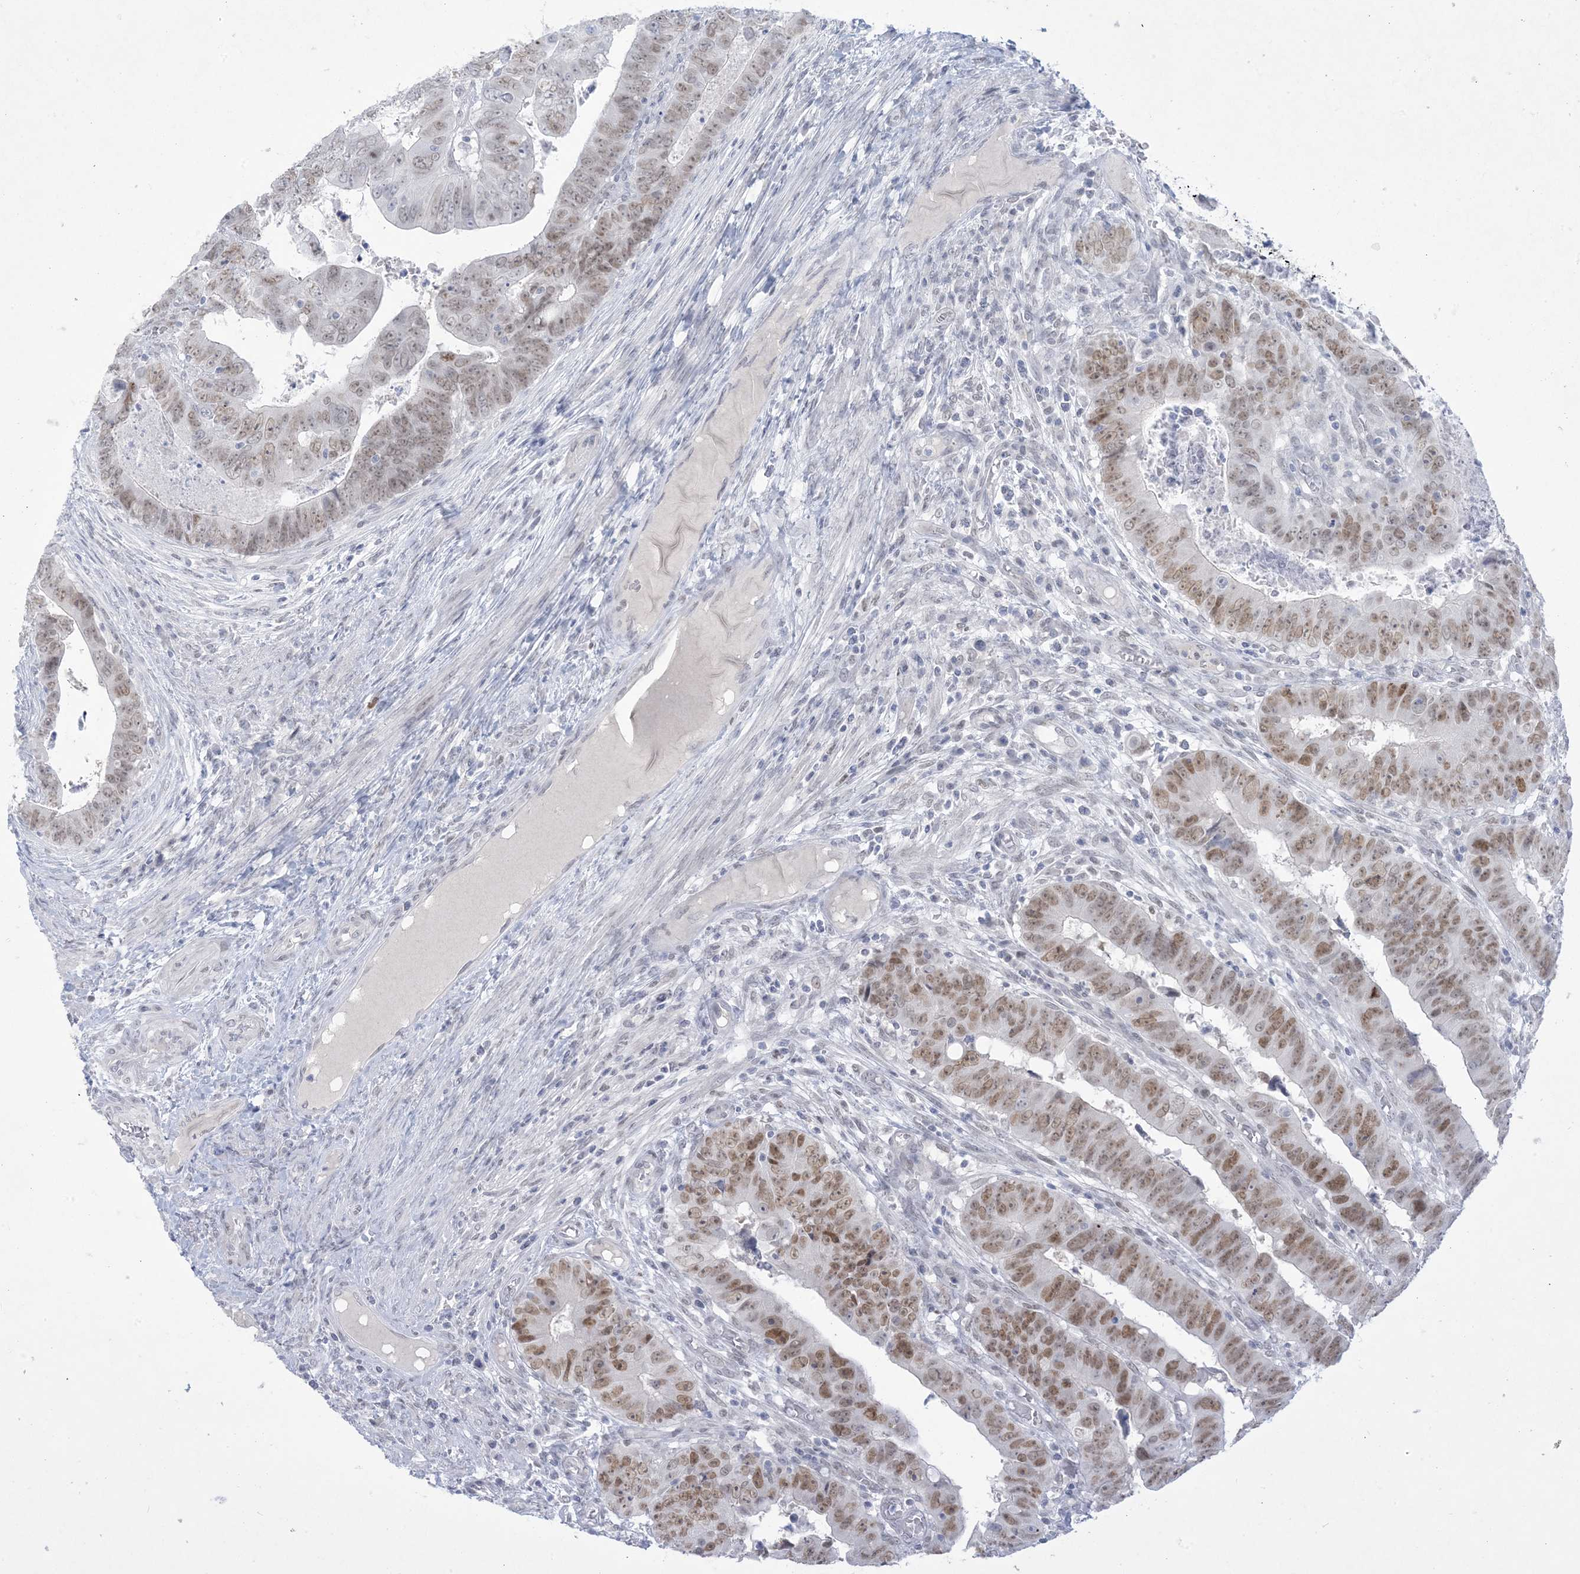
{"staining": {"intensity": "moderate", "quantity": ">75%", "location": "nuclear"}, "tissue": "colorectal cancer", "cell_type": "Tumor cells", "image_type": "cancer", "snomed": [{"axis": "morphology", "description": "Normal tissue, NOS"}, {"axis": "morphology", "description": "Adenocarcinoma, NOS"}, {"axis": "topography", "description": "Rectum"}], "caption": "This image shows immunohistochemistry staining of human colorectal cancer, with medium moderate nuclear positivity in approximately >75% of tumor cells.", "gene": "HOMEZ", "patient": {"sex": "female", "age": 65}}